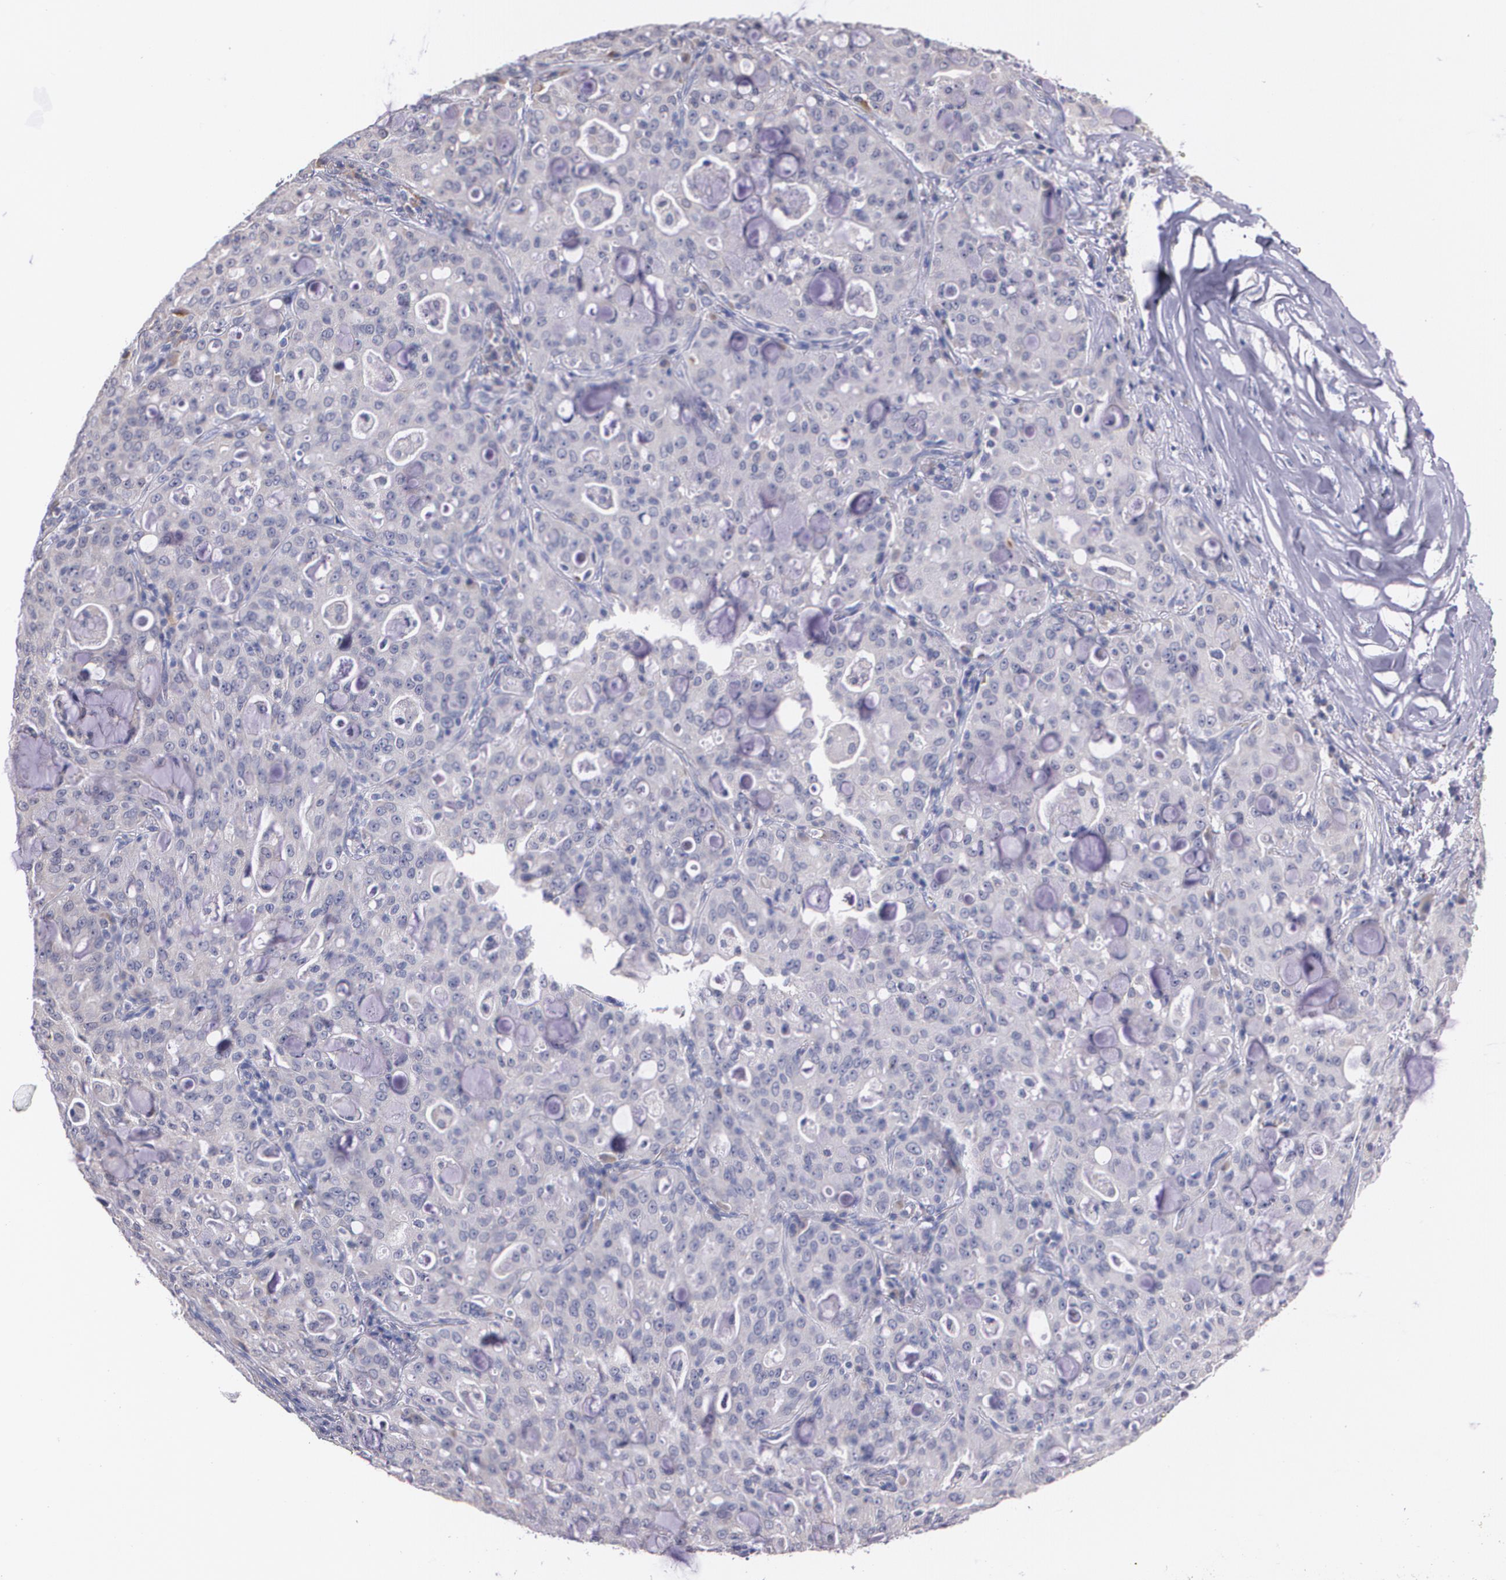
{"staining": {"intensity": "weak", "quantity": "<25%", "location": "cytoplasmic/membranous"}, "tissue": "lung cancer", "cell_type": "Tumor cells", "image_type": "cancer", "snomed": [{"axis": "morphology", "description": "Adenocarcinoma, NOS"}, {"axis": "topography", "description": "Lung"}], "caption": "Tumor cells show no significant protein expression in lung cancer (adenocarcinoma).", "gene": "AMBP", "patient": {"sex": "female", "age": 44}}